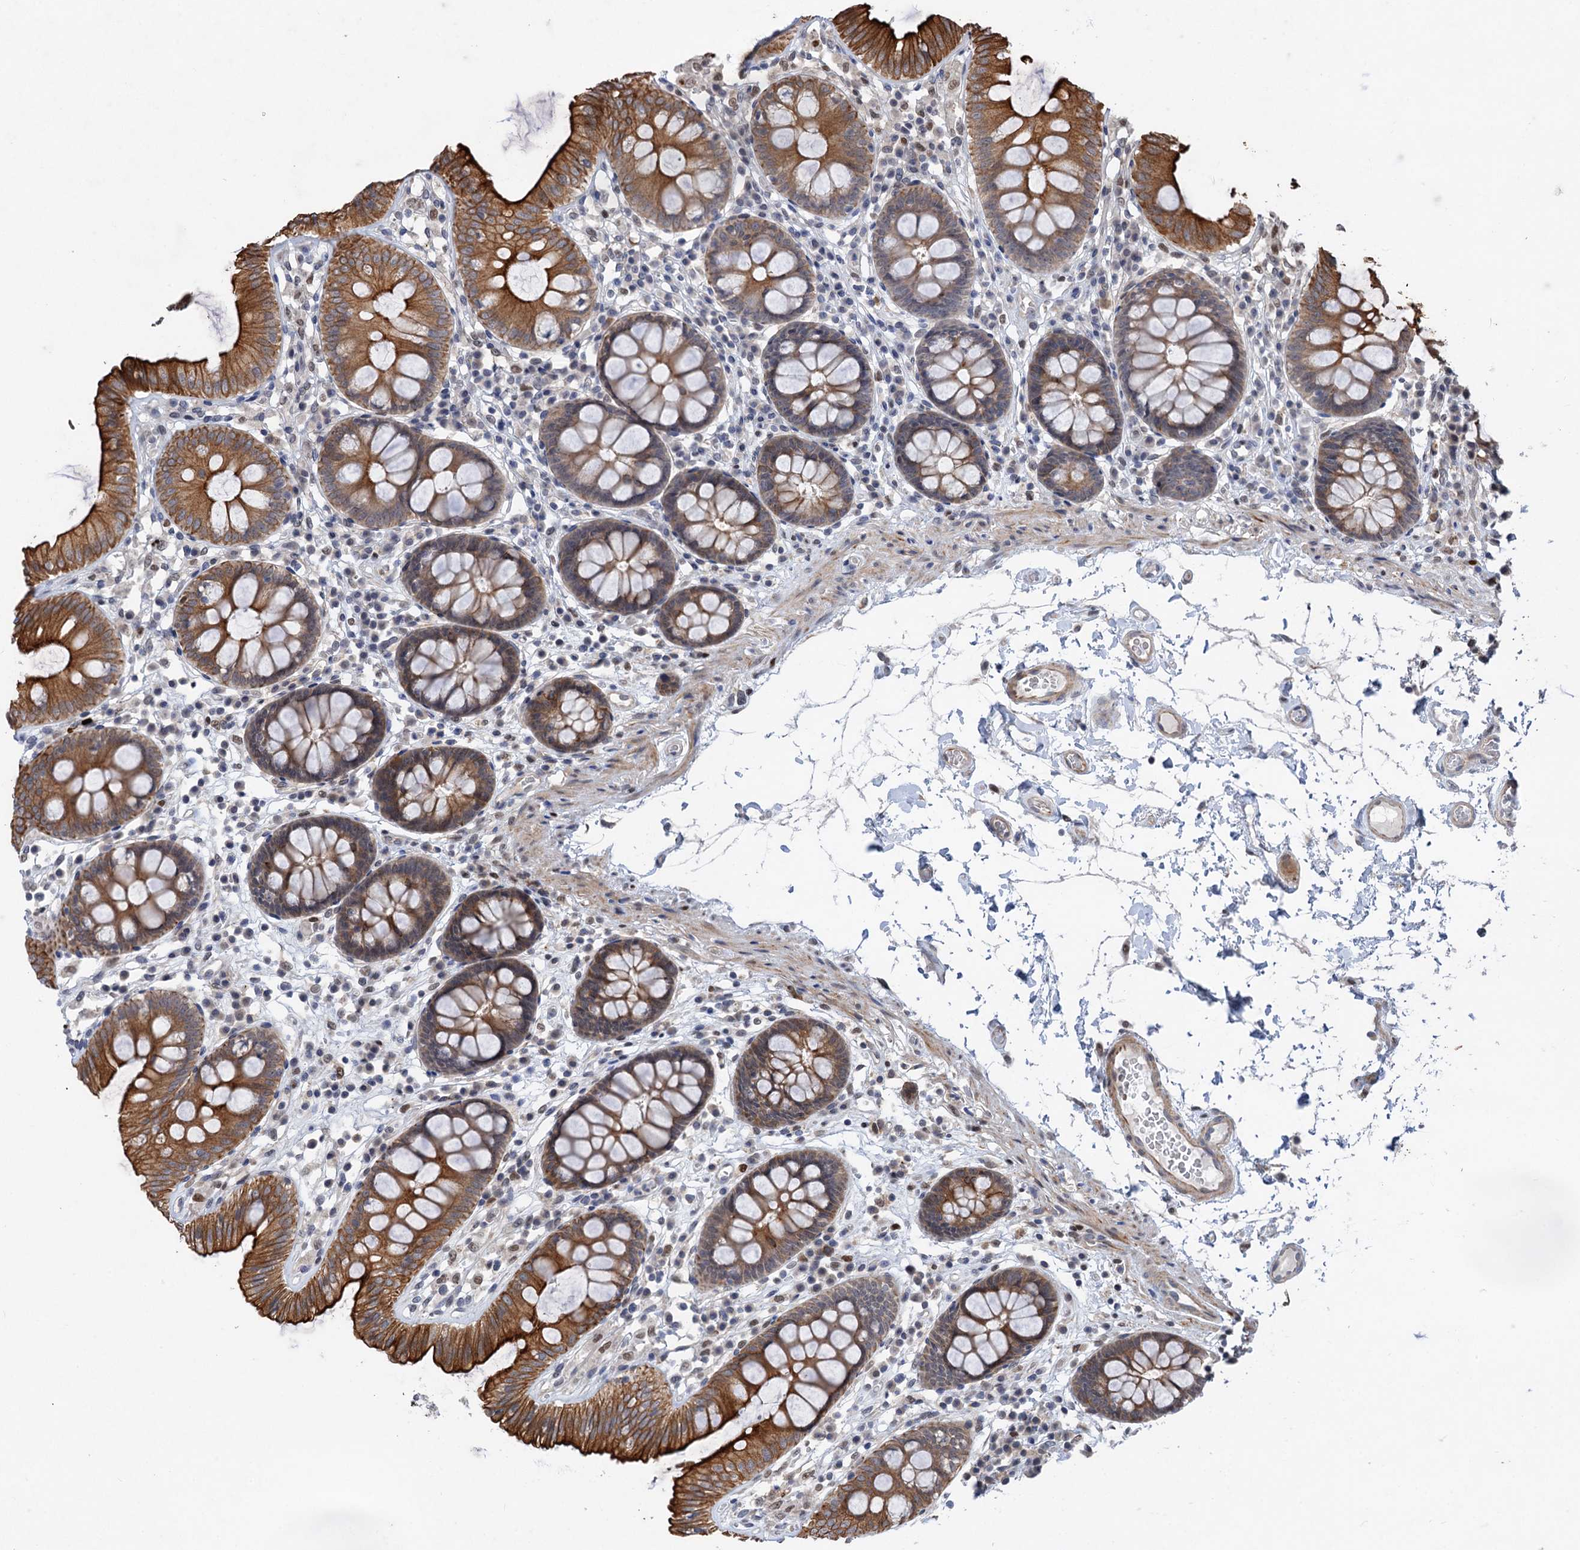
{"staining": {"intensity": "moderate", "quantity": ">75%", "location": "cytoplasmic/membranous"}, "tissue": "colon", "cell_type": "Endothelial cells", "image_type": "normal", "snomed": [{"axis": "morphology", "description": "Normal tissue, NOS"}, {"axis": "topography", "description": "Colon"}], "caption": "Endothelial cells exhibit medium levels of moderate cytoplasmic/membranous expression in approximately >75% of cells in benign colon.", "gene": "TTC31", "patient": {"sex": "male", "age": 84}}